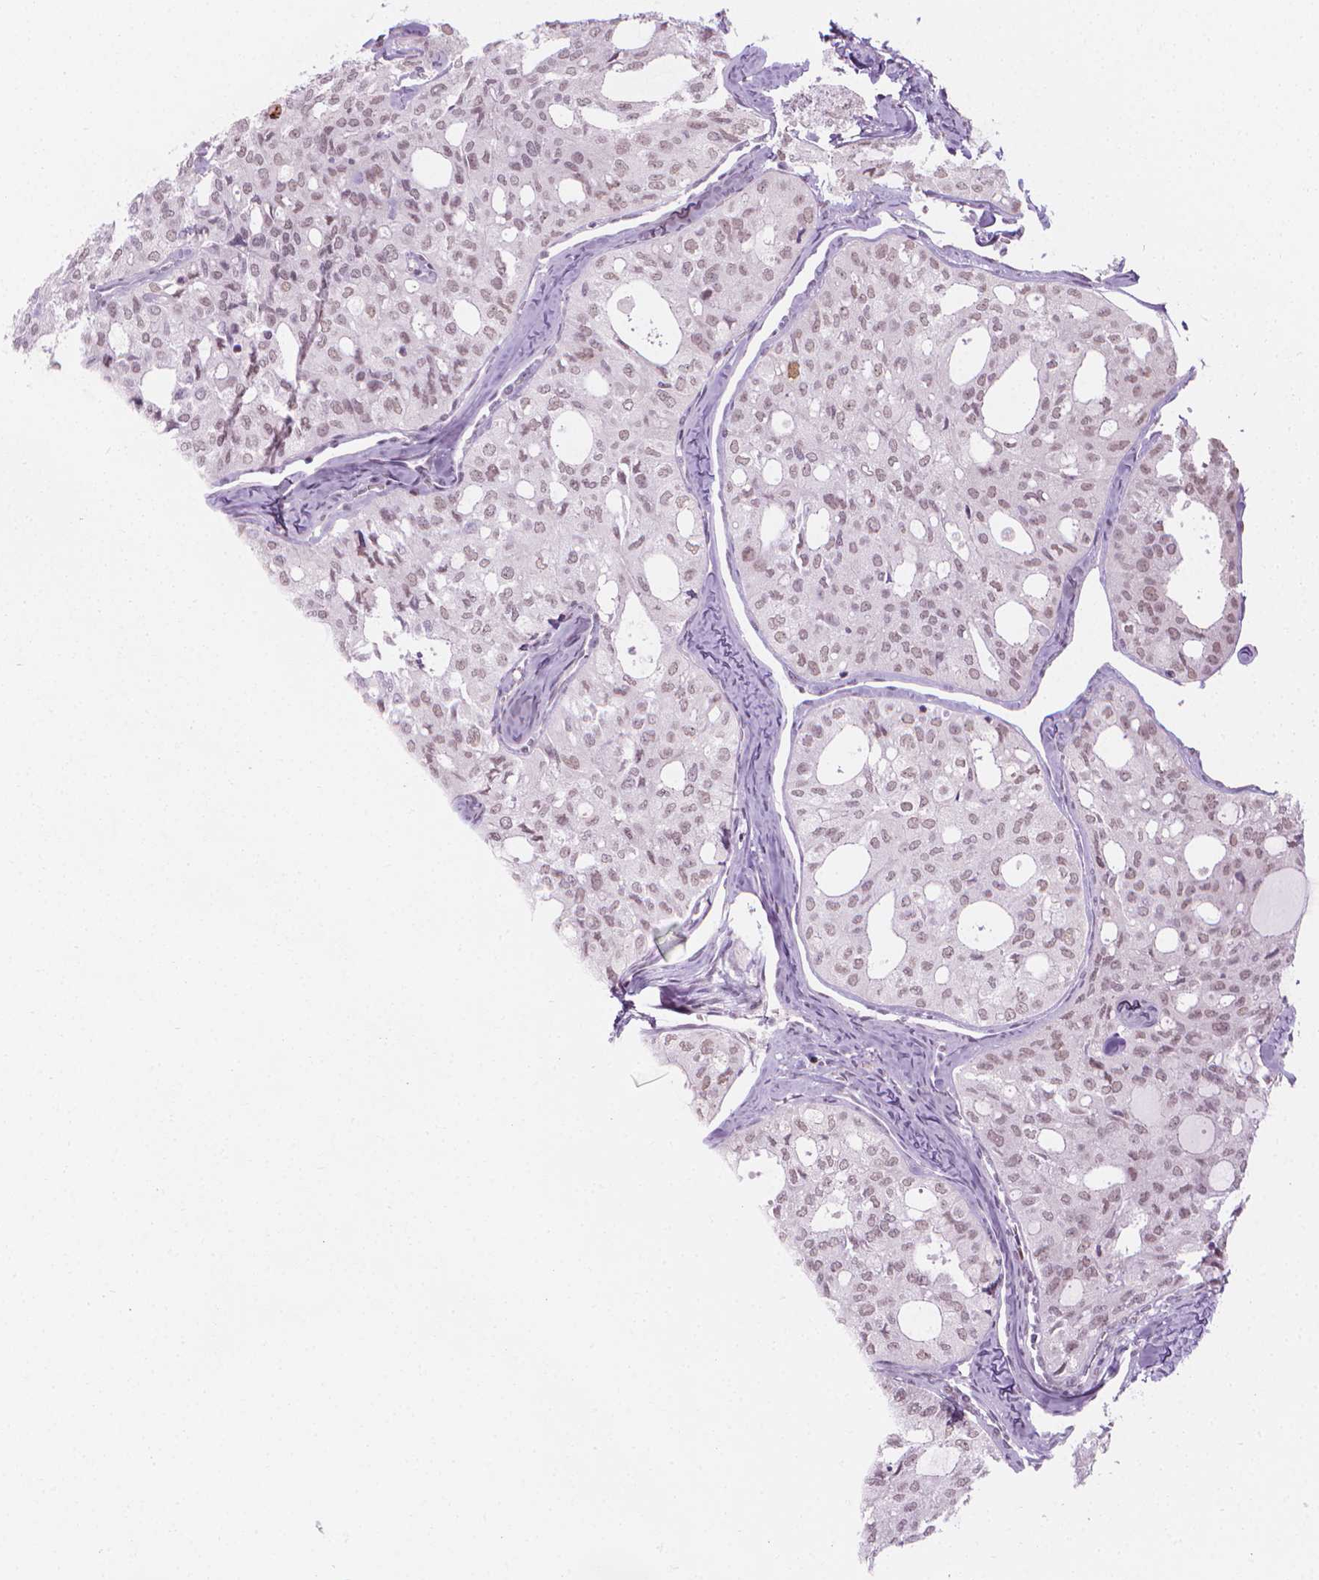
{"staining": {"intensity": "weak", "quantity": ">75%", "location": "nuclear"}, "tissue": "thyroid cancer", "cell_type": "Tumor cells", "image_type": "cancer", "snomed": [{"axis": "morphology", "description": "Follicular adenoma carcinoma, NOS"}, {"axis": "topography", "description": "Thyroid gland"}], "caption": "Weak nuclear protein expression is present in approximately >75% of tumor cells in thyroid follicular adenoma carcinoma. (brown staining indicates protein expression, while blue staining denotes nuclei).", "gene": "CDKN1C", "patient": {"sex": "male", "age": 75}}